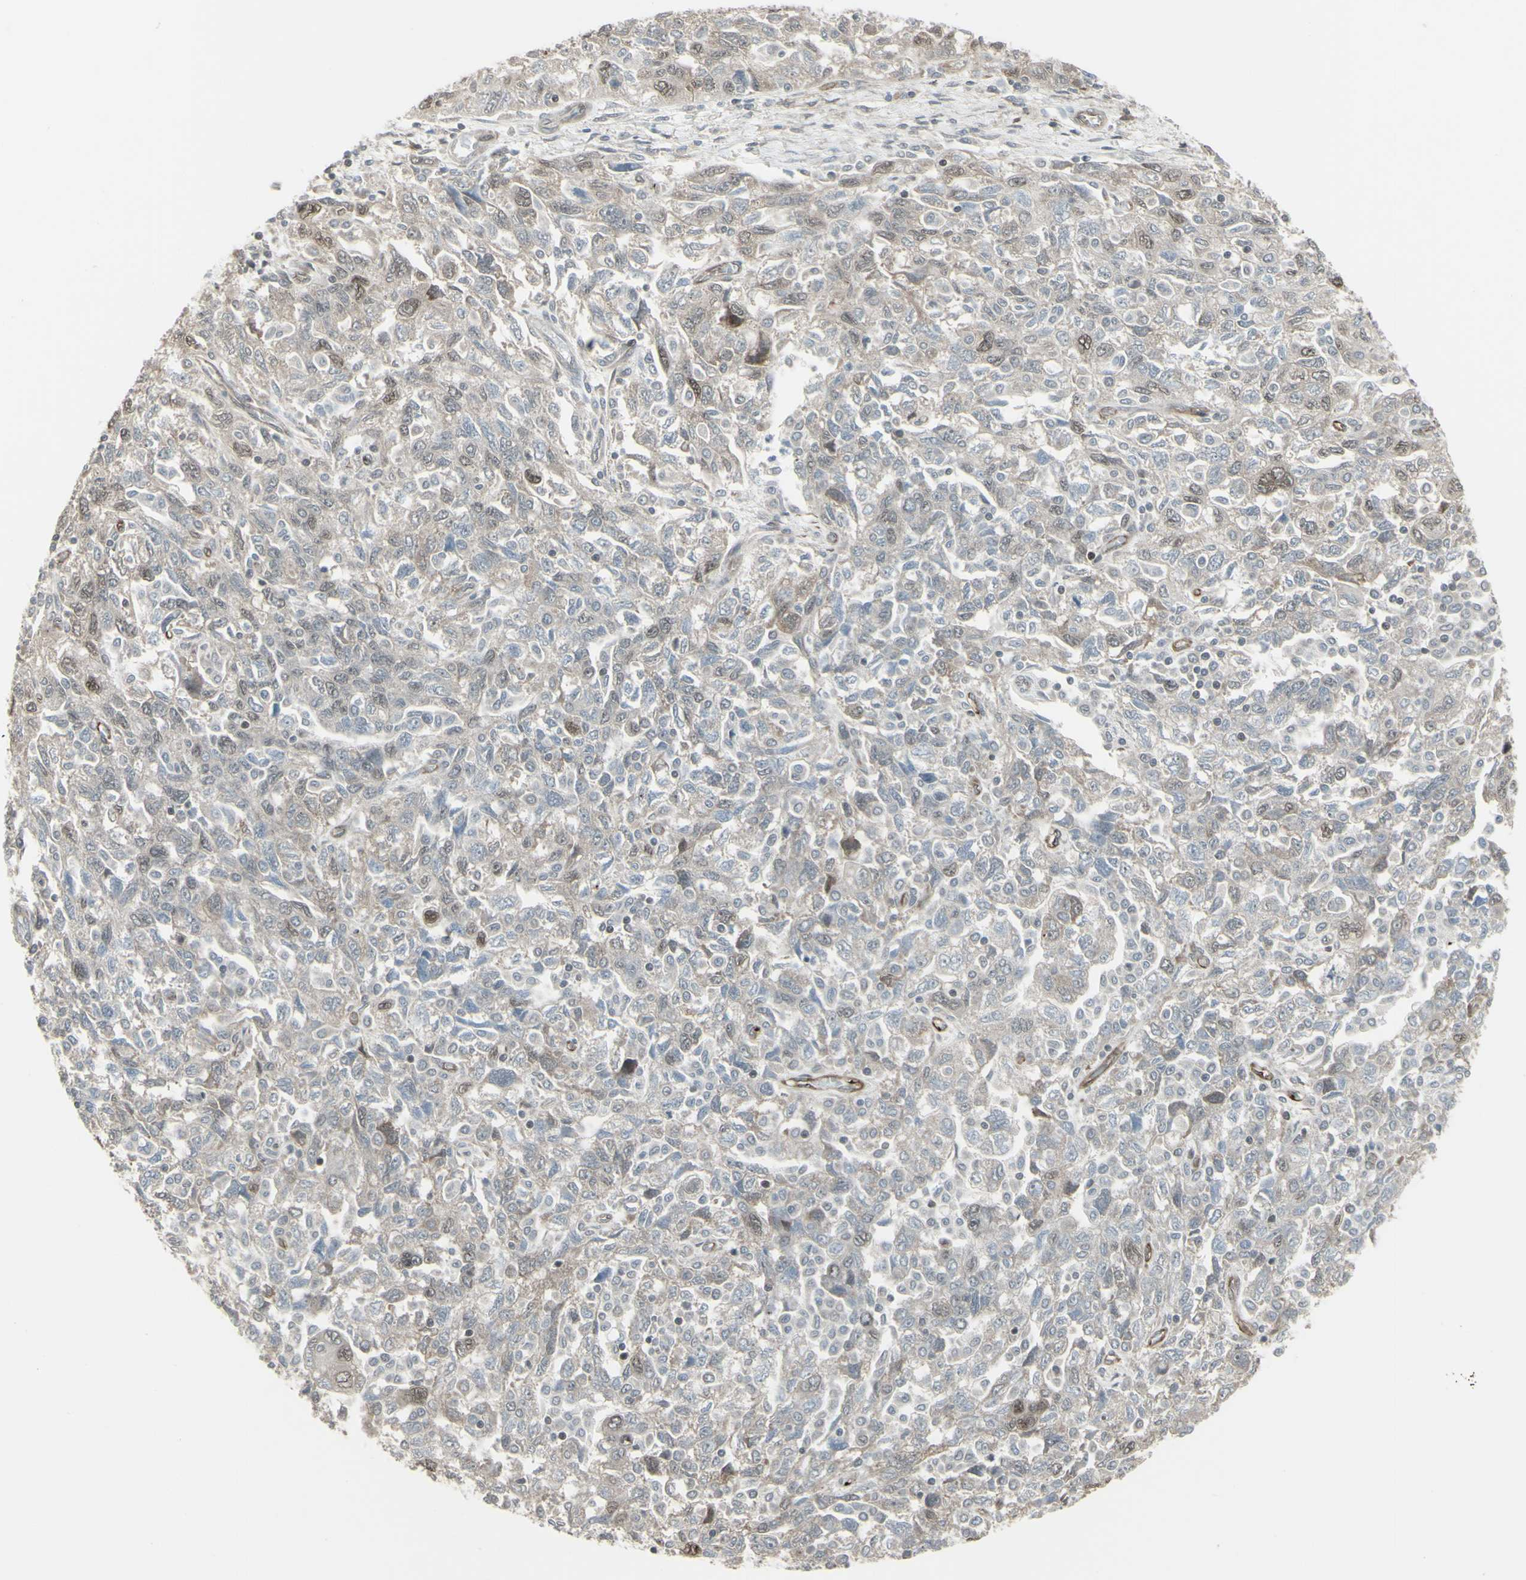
{"staining": {"intensity": "weak", "quantity": ">75%", "location": "cytoplasmic/membranous,nuclear"}, "tissue": "ovarian cancer", "cell_type": "Tumor cells", "image_type": "cancer", "snomed": [{"axis": "morphology", "description": "Carcinoma, NOS"}, {"axis": "morphology", "description": "Cystadenocarcinoma, serous, NOS"}, {"axis": "topography", "description": "Ovary"}], "caption": "Immunohistochemistry photomicrograph of neoplastic tissue: serous cystadenocarcinoma (ovarian) stained using immunohistochemistry (IHC) shows low levels of weak protein expression localized specifically in the cytoplasmic/membranous and nuclear of tumor cells, appearing as a cytoplasmic/membranous and nuclear brown color.", "gene": "DTX3L", "patient": {"sex": "female", "age": 69}}